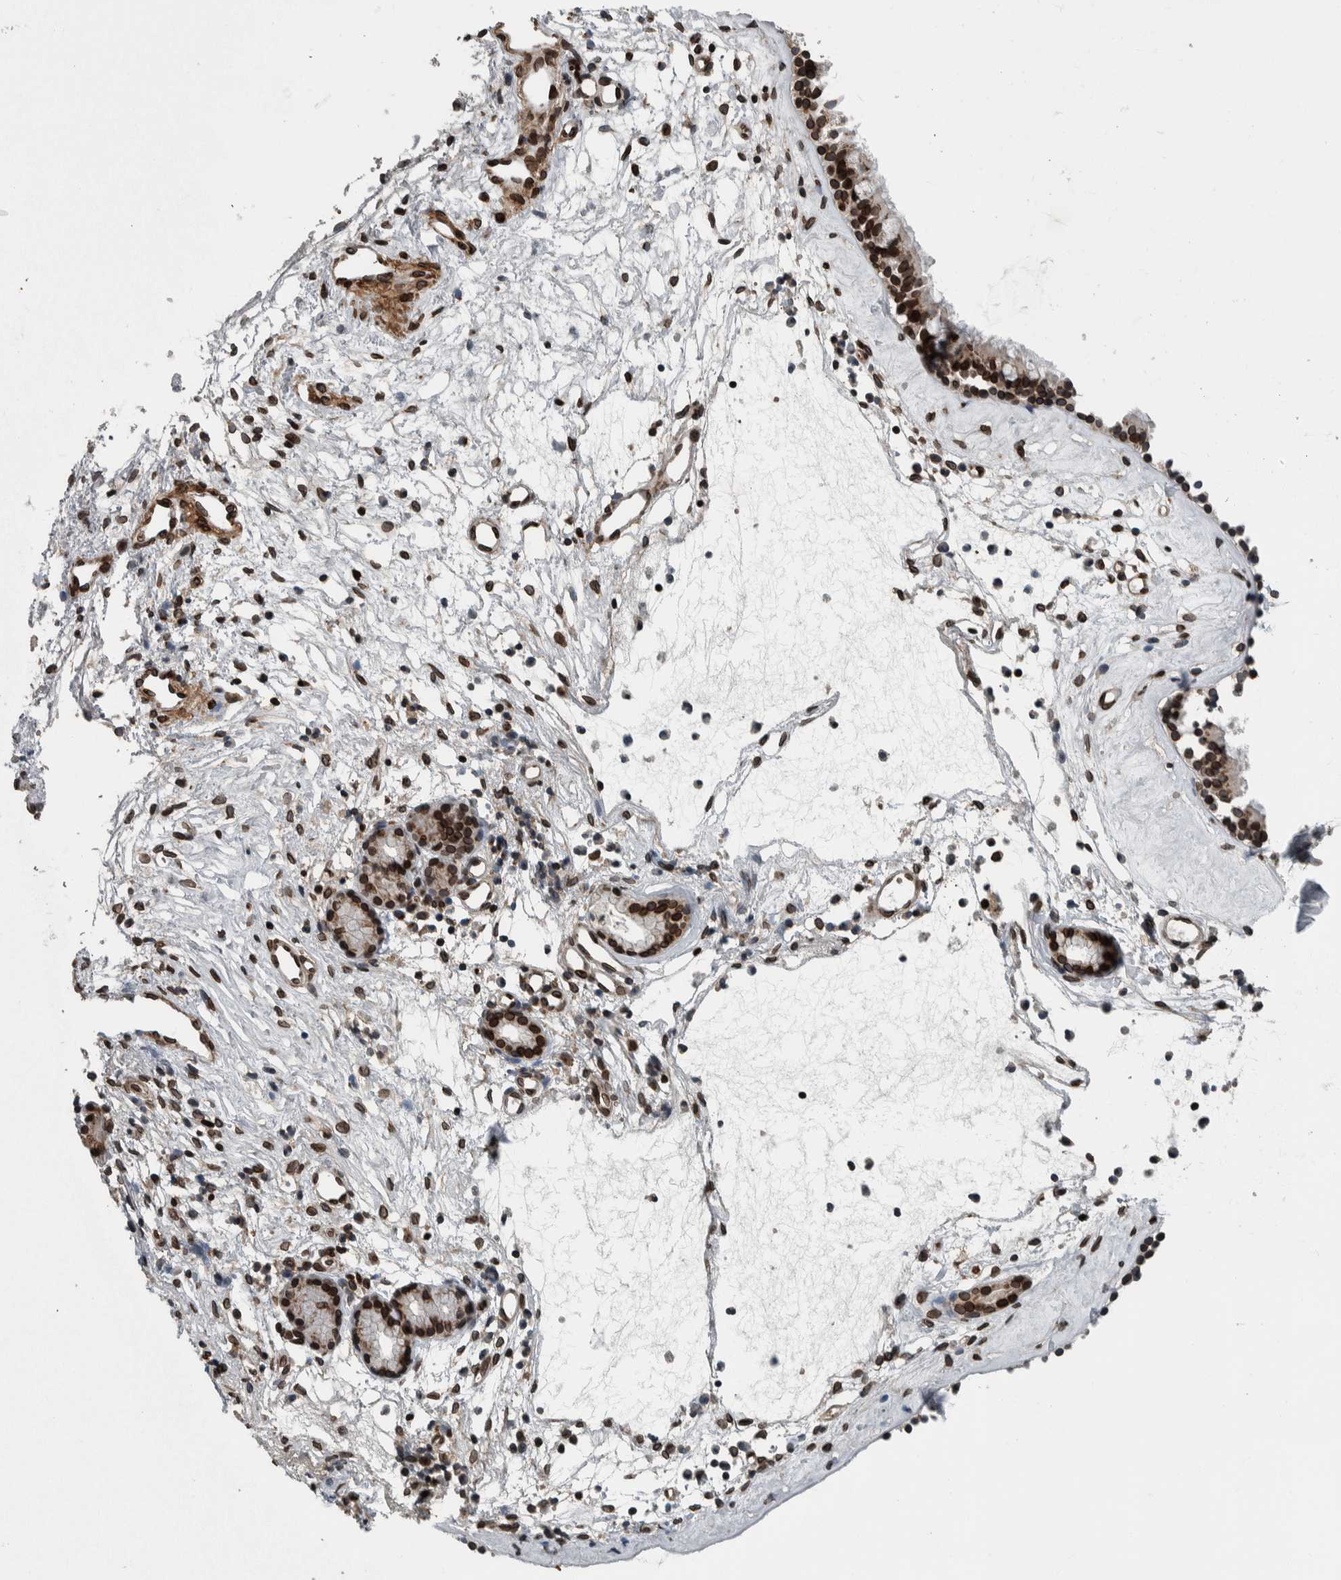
{"staining": {"intensity": "strong", "quantity": ">75%", "location": "cytoplasmic/membranous,nuclear"}, "tissue": "nasopharynx", "cell_type": "Respiratory epithelial cells", "image_type": "normal", "snomed": [{"axis": "morphology", "description": "Normal tissue, NOS"}, {"axis": "topography", "description": "Nasopharynx"}], "caption": "About >75% of respiratory epithelial cells in normal human nasopharynx reveal strong cytoplasmic/membranous,nuclear protein positivity as visualized by brown immunohistochemical staining.", "gene": "FAM135B", "patient": {"sex": "female", "age": 42}}